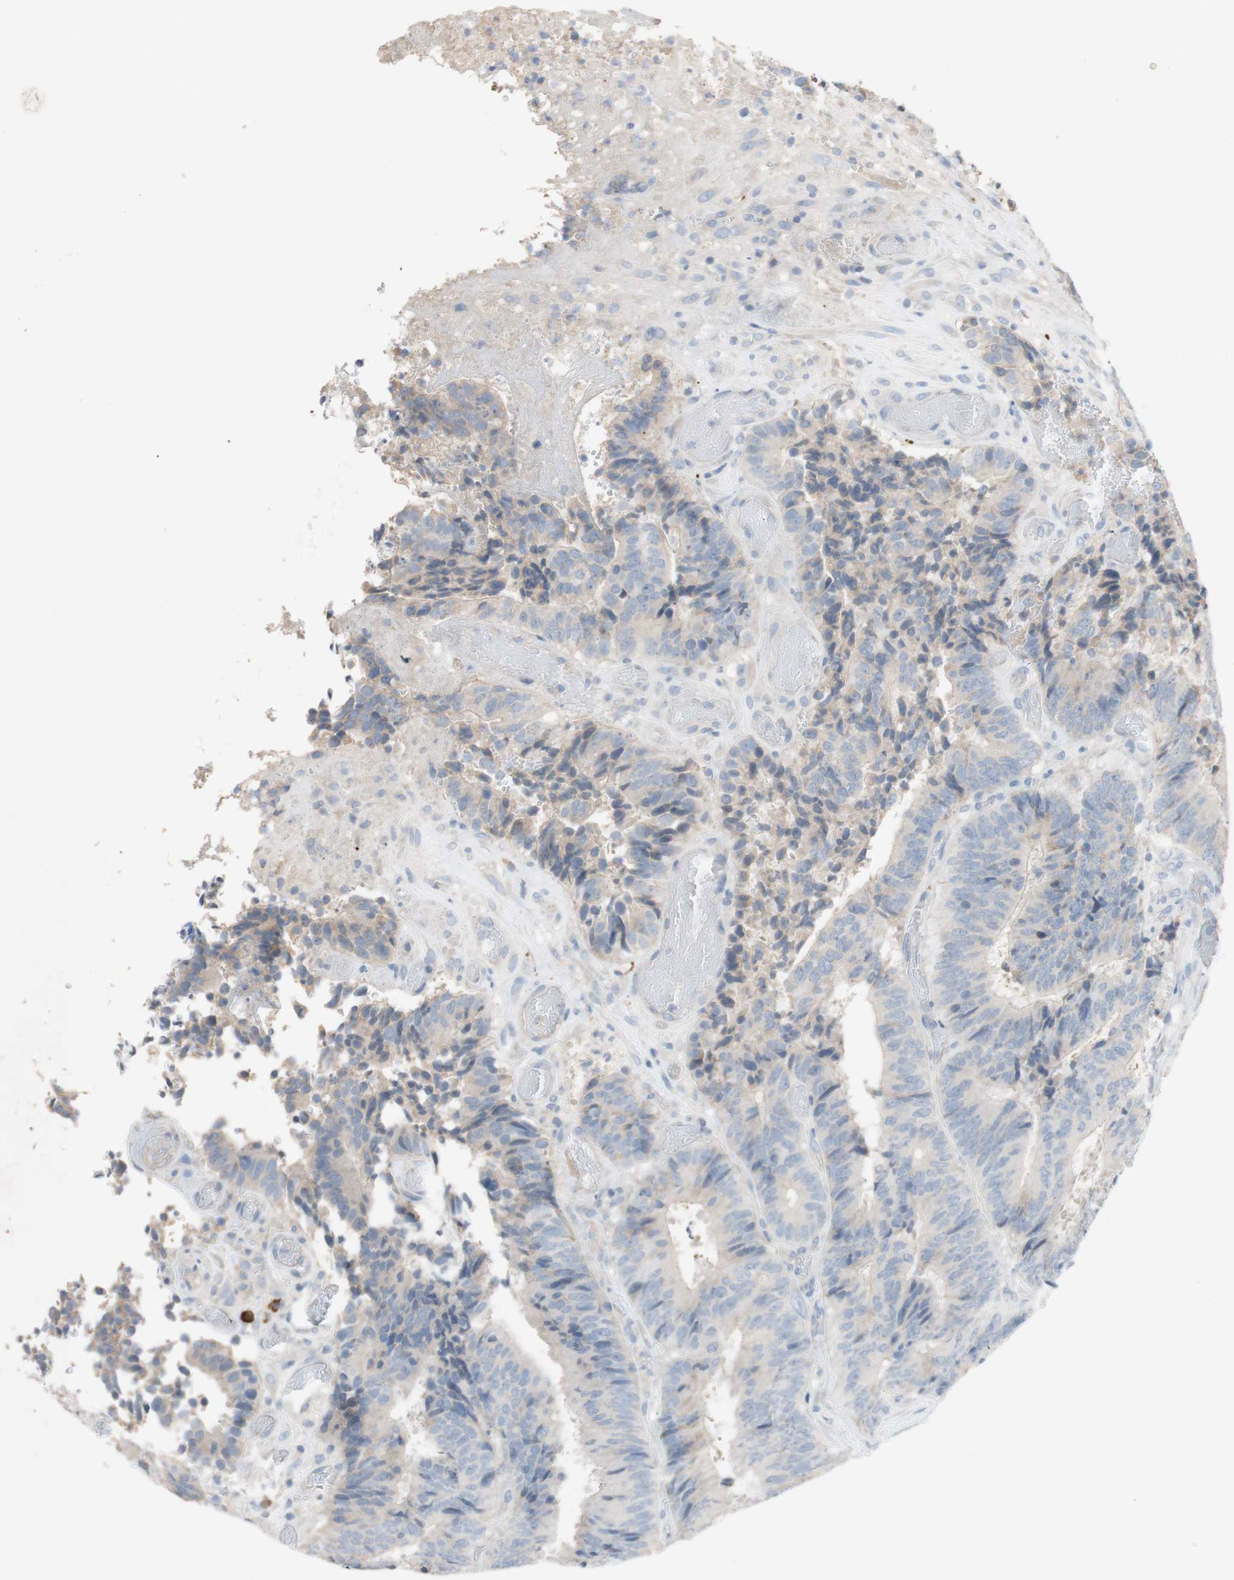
{"staining": {"intensity": "weak", "quantity": "25%-75%", "location": "cytoplasmic/membranous"}, "tissue": "colorectal cancer", "cell_type": "Tumor cells", "image_type": "cancer", "snomed": [{"axis": "morphology", "description": "Adenocarcinoma, NOS"}, {"axis": "topography", "description": "Rectum"}], "caption": "DAB immunohistochemical staining of human colorectal adenocarcinoma shows weak cytoplasmic/membranous protein expression in approximately 25%-75% of tumor cells.", "gene": "PACSIN1", "patient": {"sex": "male", "age": 72}}